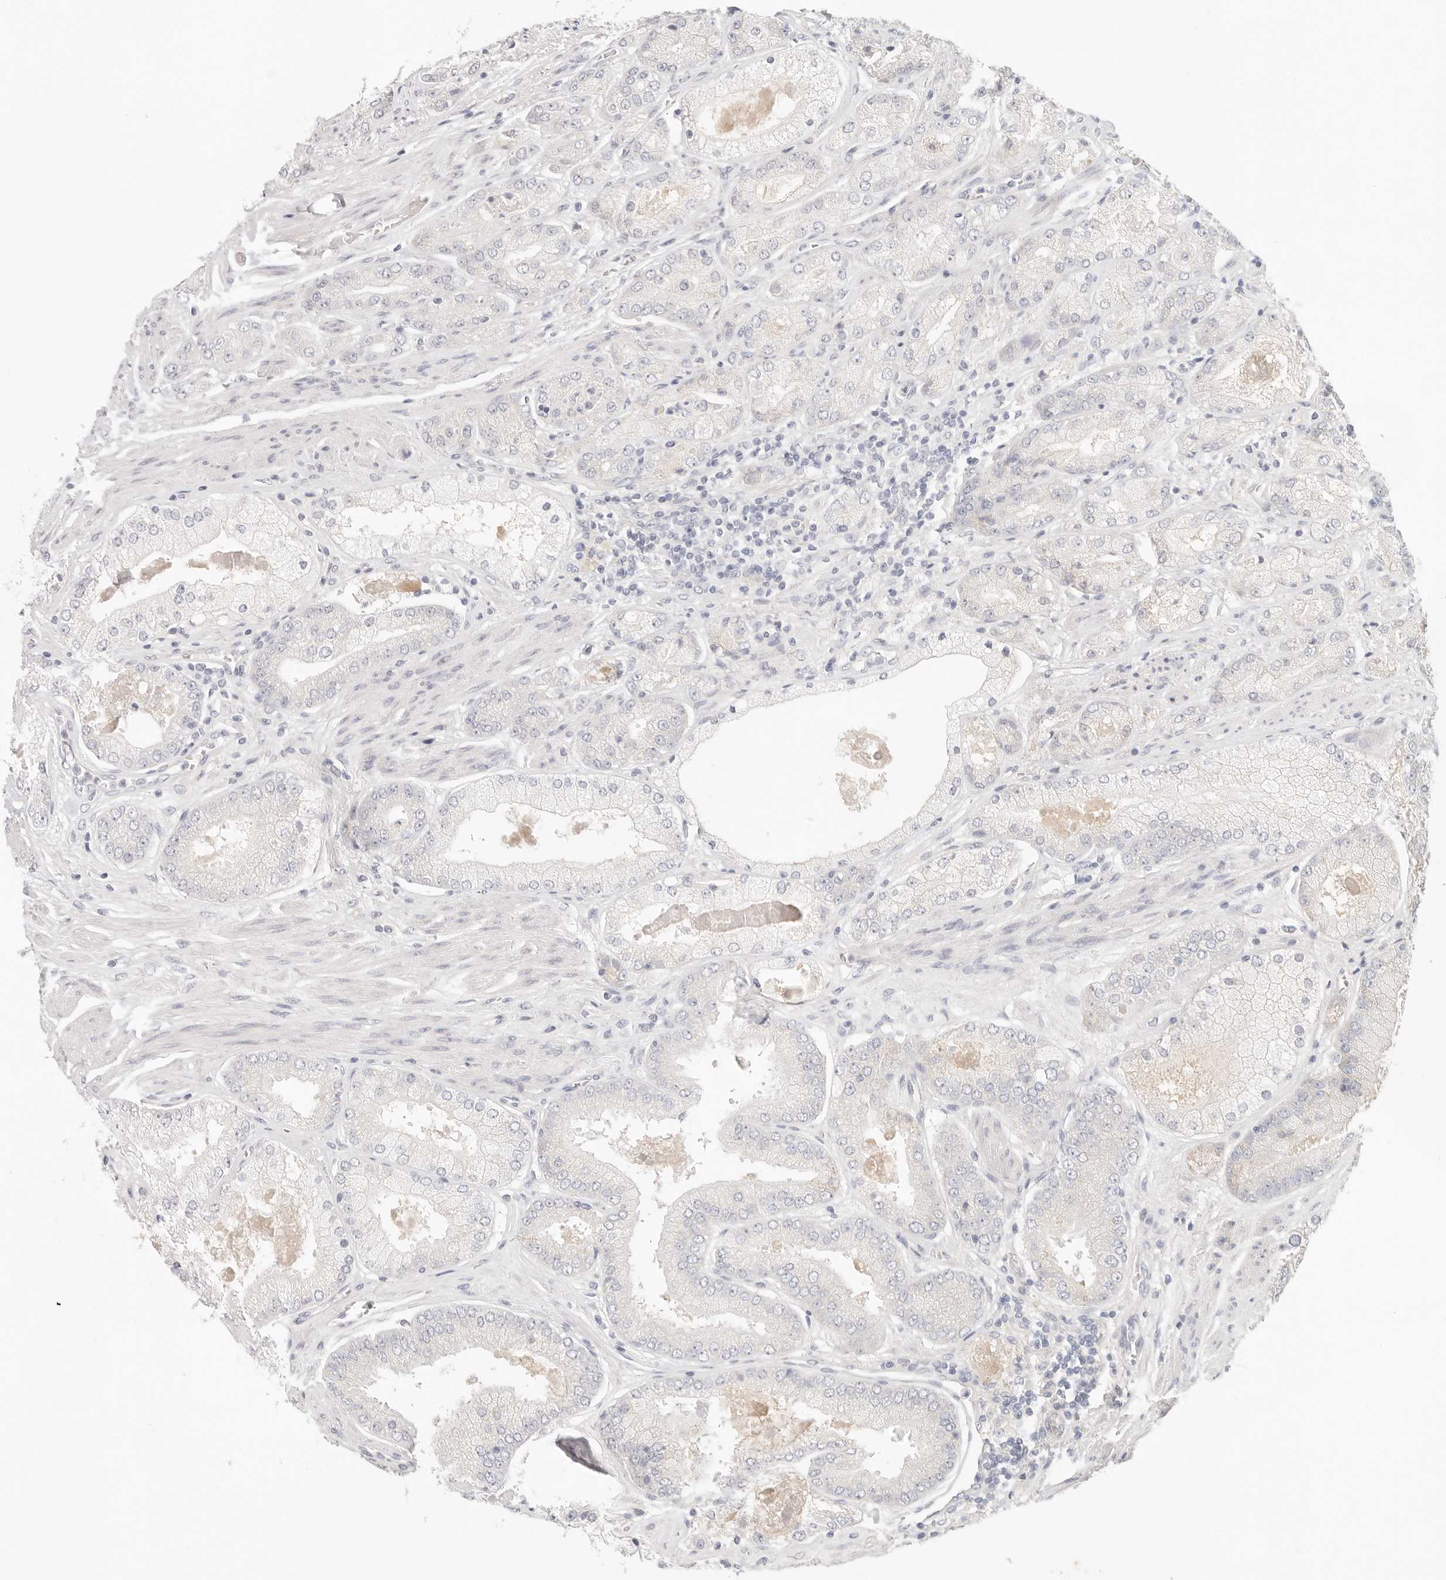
{"staining": {"intensity": "negative", "quantity": "none", "location": "none"}, "tissue": "prostate cancer", "cell_type": "Tumor cells", "image_type": "cancer", "snomed": [{"axis": "morphology", "description": "Adenocarcinoma, High grade"}, {"axis": "topography", "description": "Prostate"}], "caption": "Immunohistochemistry (IHC) histopathology image of prostate cancer stained for a protein (brown), which reveals no expression in tumor cells.", "gene": "SPHK1", "patient": {"sex": "male", "age": 58}}